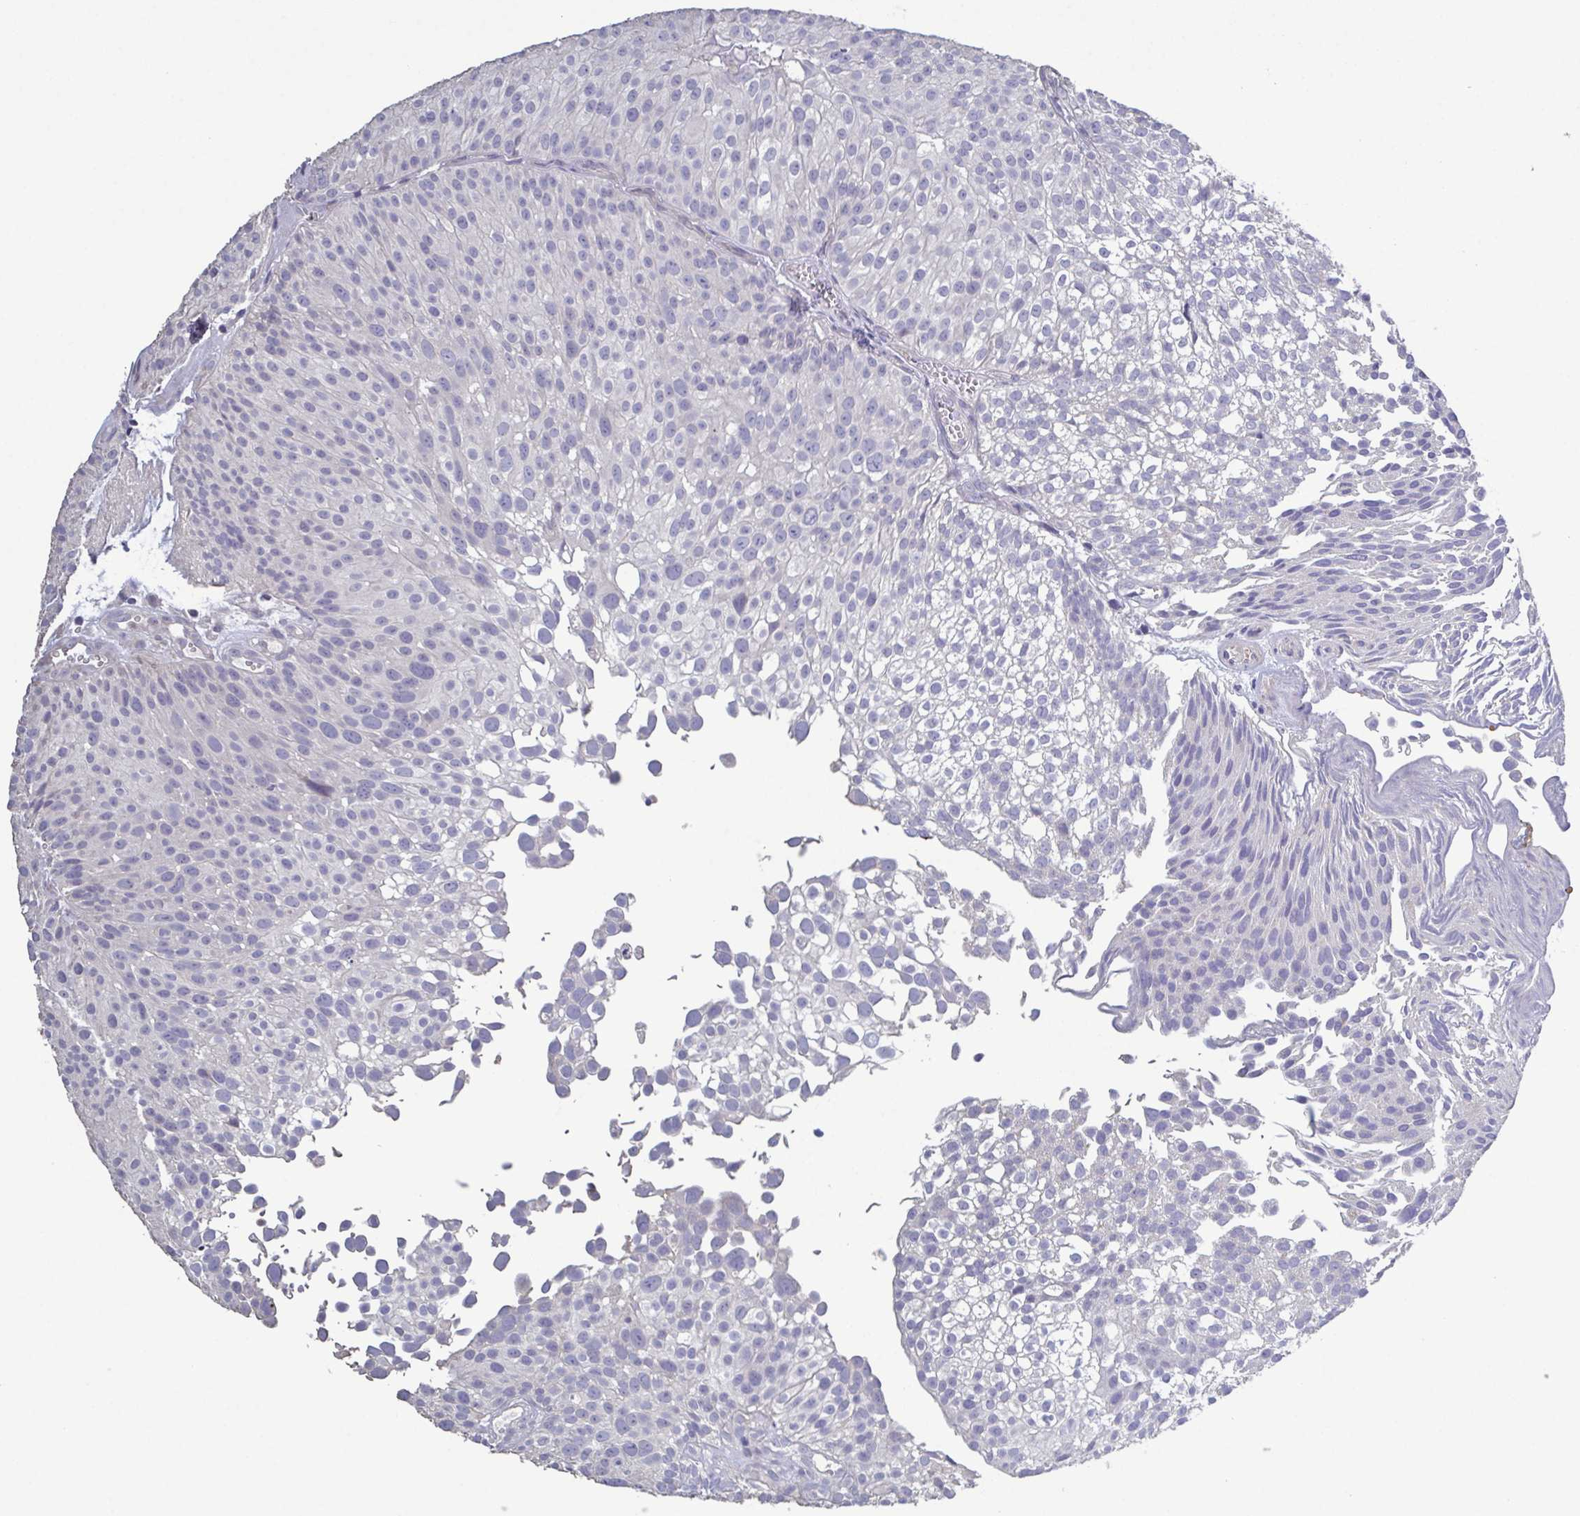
{"staining": {"intensity": "negative", "quantity": "none", "location": "none"}, "tissue": "urothelial cancer", "cell_type": "Tumor cells", "image_type": "cancer", "snomed": [{"axis": "morphology", "description": "Urothelial carcinoma, Low grade"}, {"axis": "topography", "description": "Urinary bladder"}], "caption": "There is no significant expression in tumor cells of urothelial cancer.", "gene": "GLDC", "patient": {"sex": "male", "age": 70}}